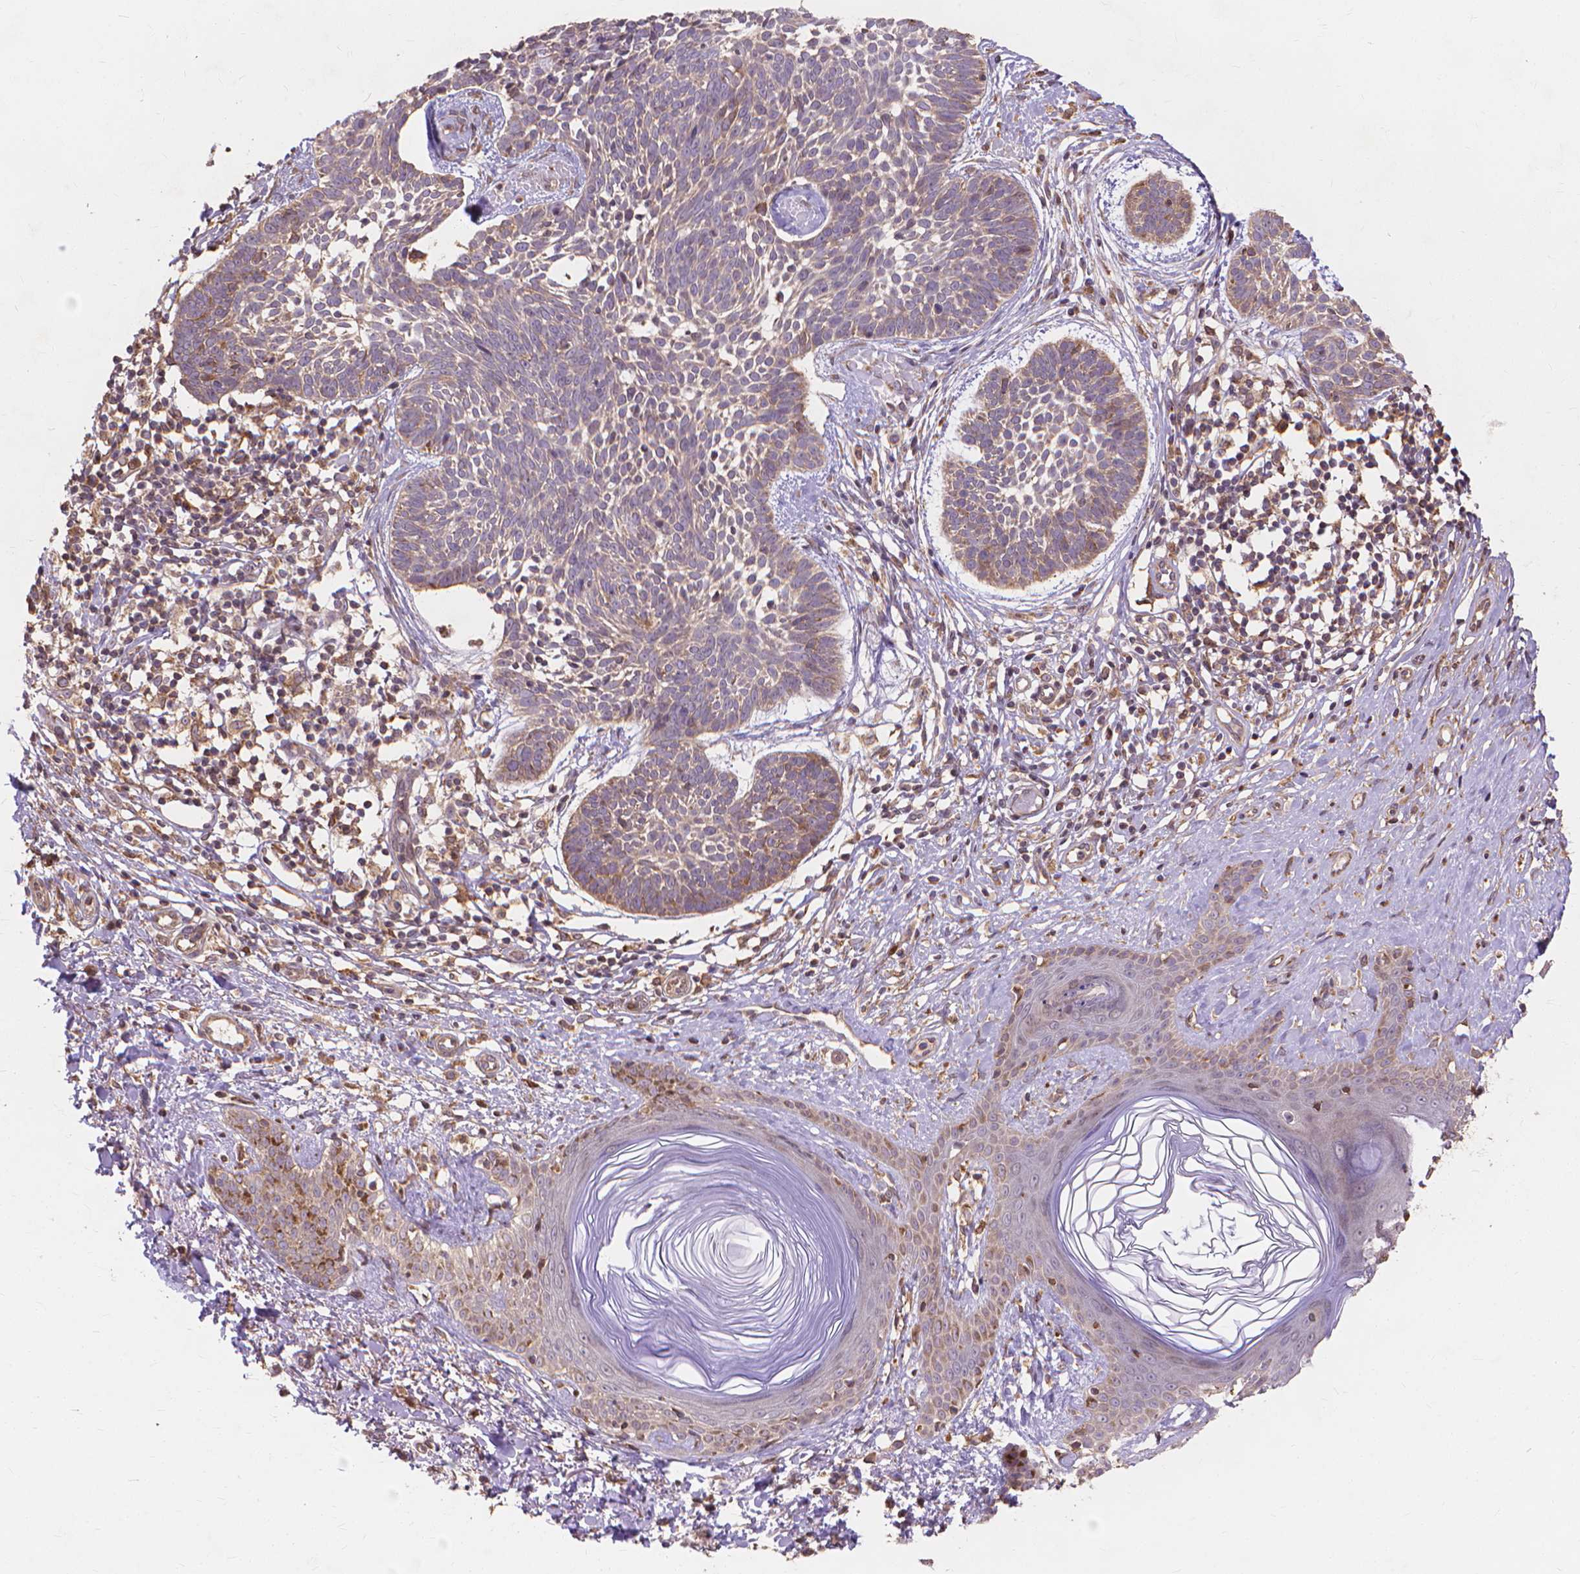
{"staining": {"intensity": "weak", "quantity": ">75%", "location": "cytoplasmic/membranous"}, "tissue": "skin cancer", "cell_type": "Tumor cells", "image_type": "cancer", "snomed": [{"axis": "morphology", "description": "Basal cell carcinoma"}, {"axis": "topography", "description": "Skin"}], "caption": "Immunohistochemical staining of skin basal cell carcinoma exhibits low levels of weak cytoplasmic/membranous protein staining in approximately >75% of tumor cells.", "gene": "TAB2", "patient": {"sex": "male", "age": 85}}